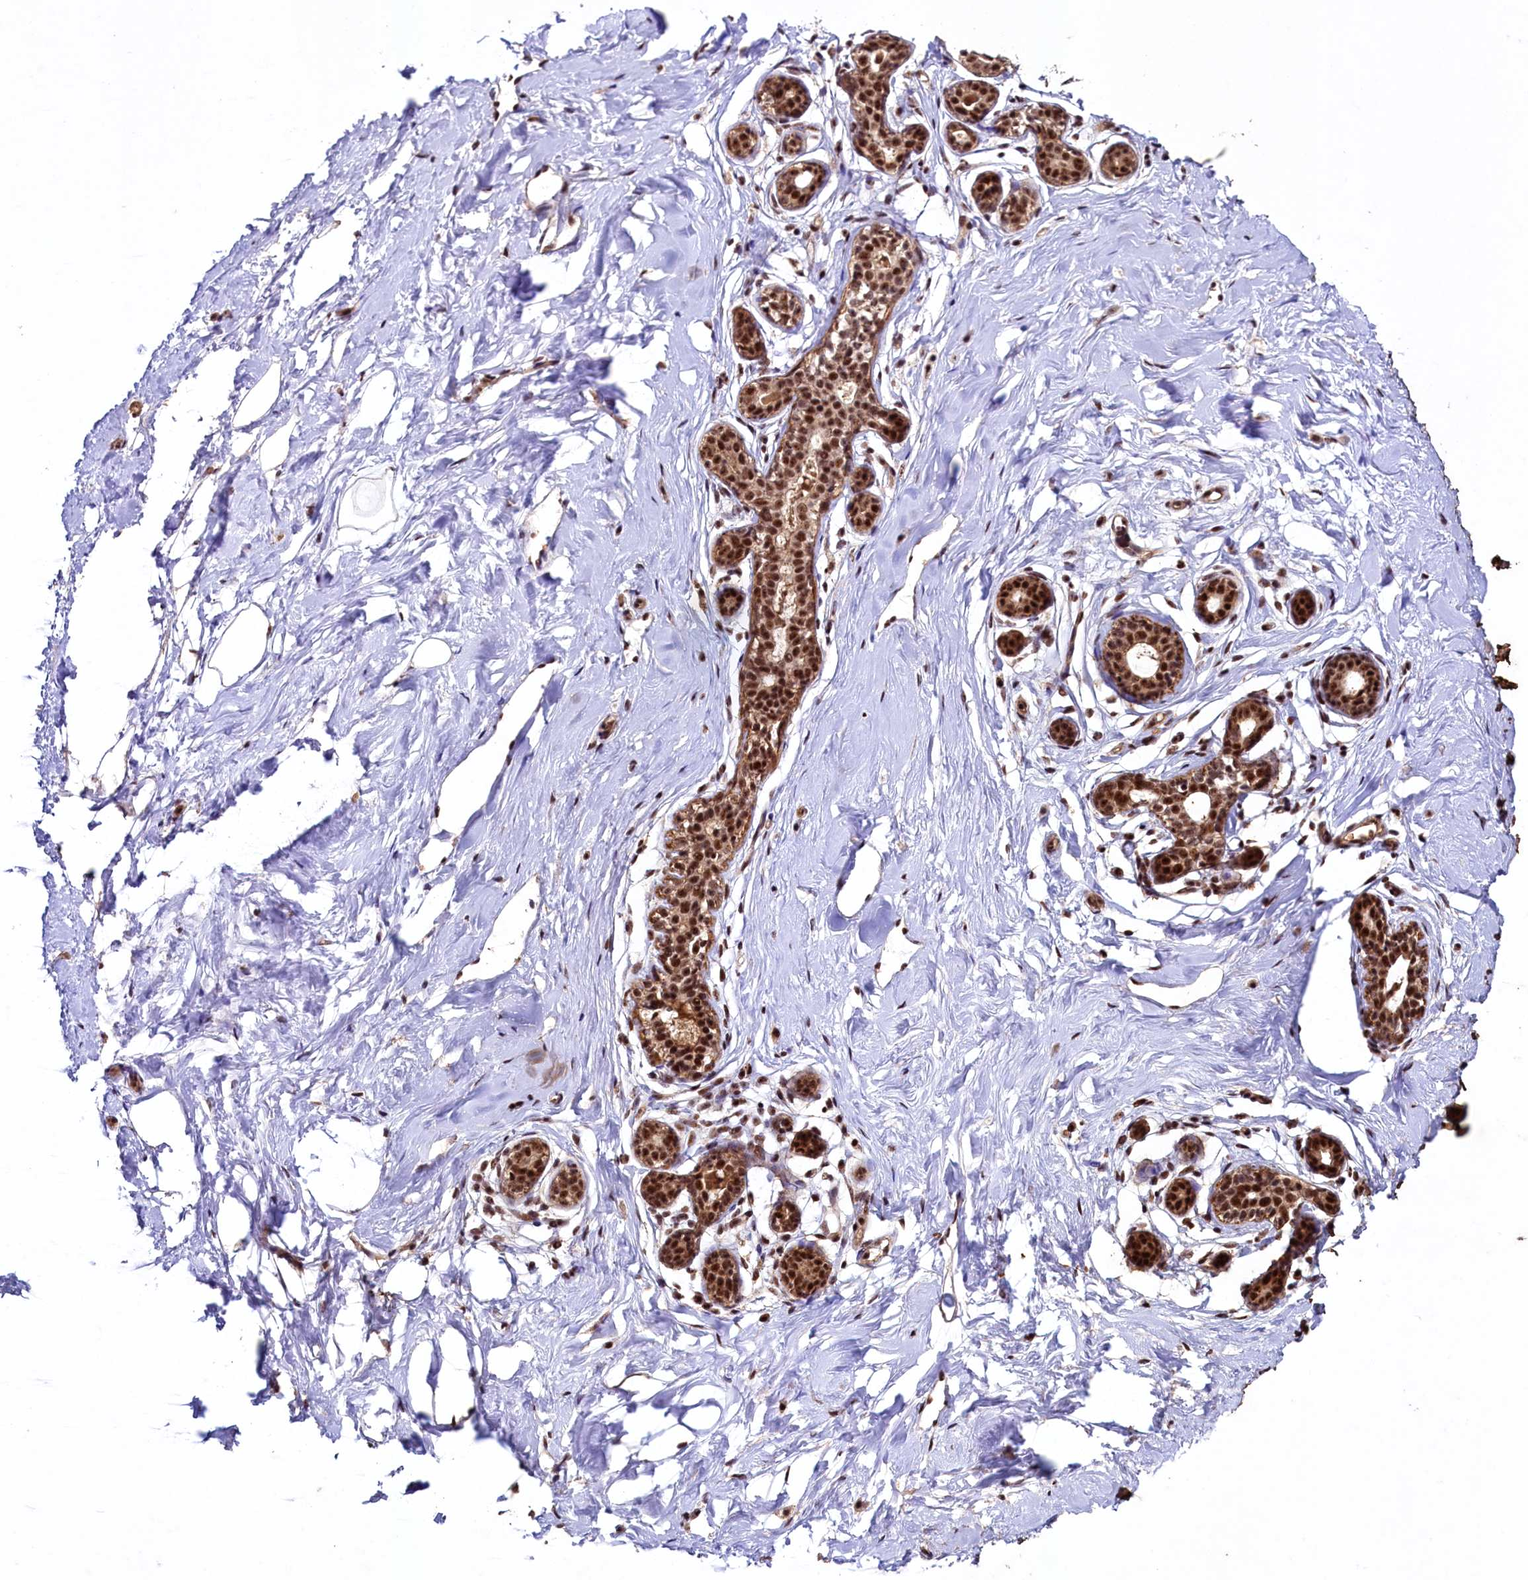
{"staining": {"intensity": "moderate", "quantity": "25%-75%", "location": "nuclear"}, "tissue": "breast", "cell_type": "Adipocytes", "image_type": "normal", "snomed": [{"axis": "morphology", "description": "Normal tissue, NOS"}, {"axis": "morphology", "description": "Adenoma, NOS"}, {"axis": "topography", "description": "Breast"}], "caption": "Adipocytes reveal medium levels of moderate nuclear staining in approximately 25%-75% of cells in normal breast. (DAB = brown stain, brightfield microscopy at high magnification).", "gene": "SFSWAP", "patient": {"sex": "female", "age": 23}}